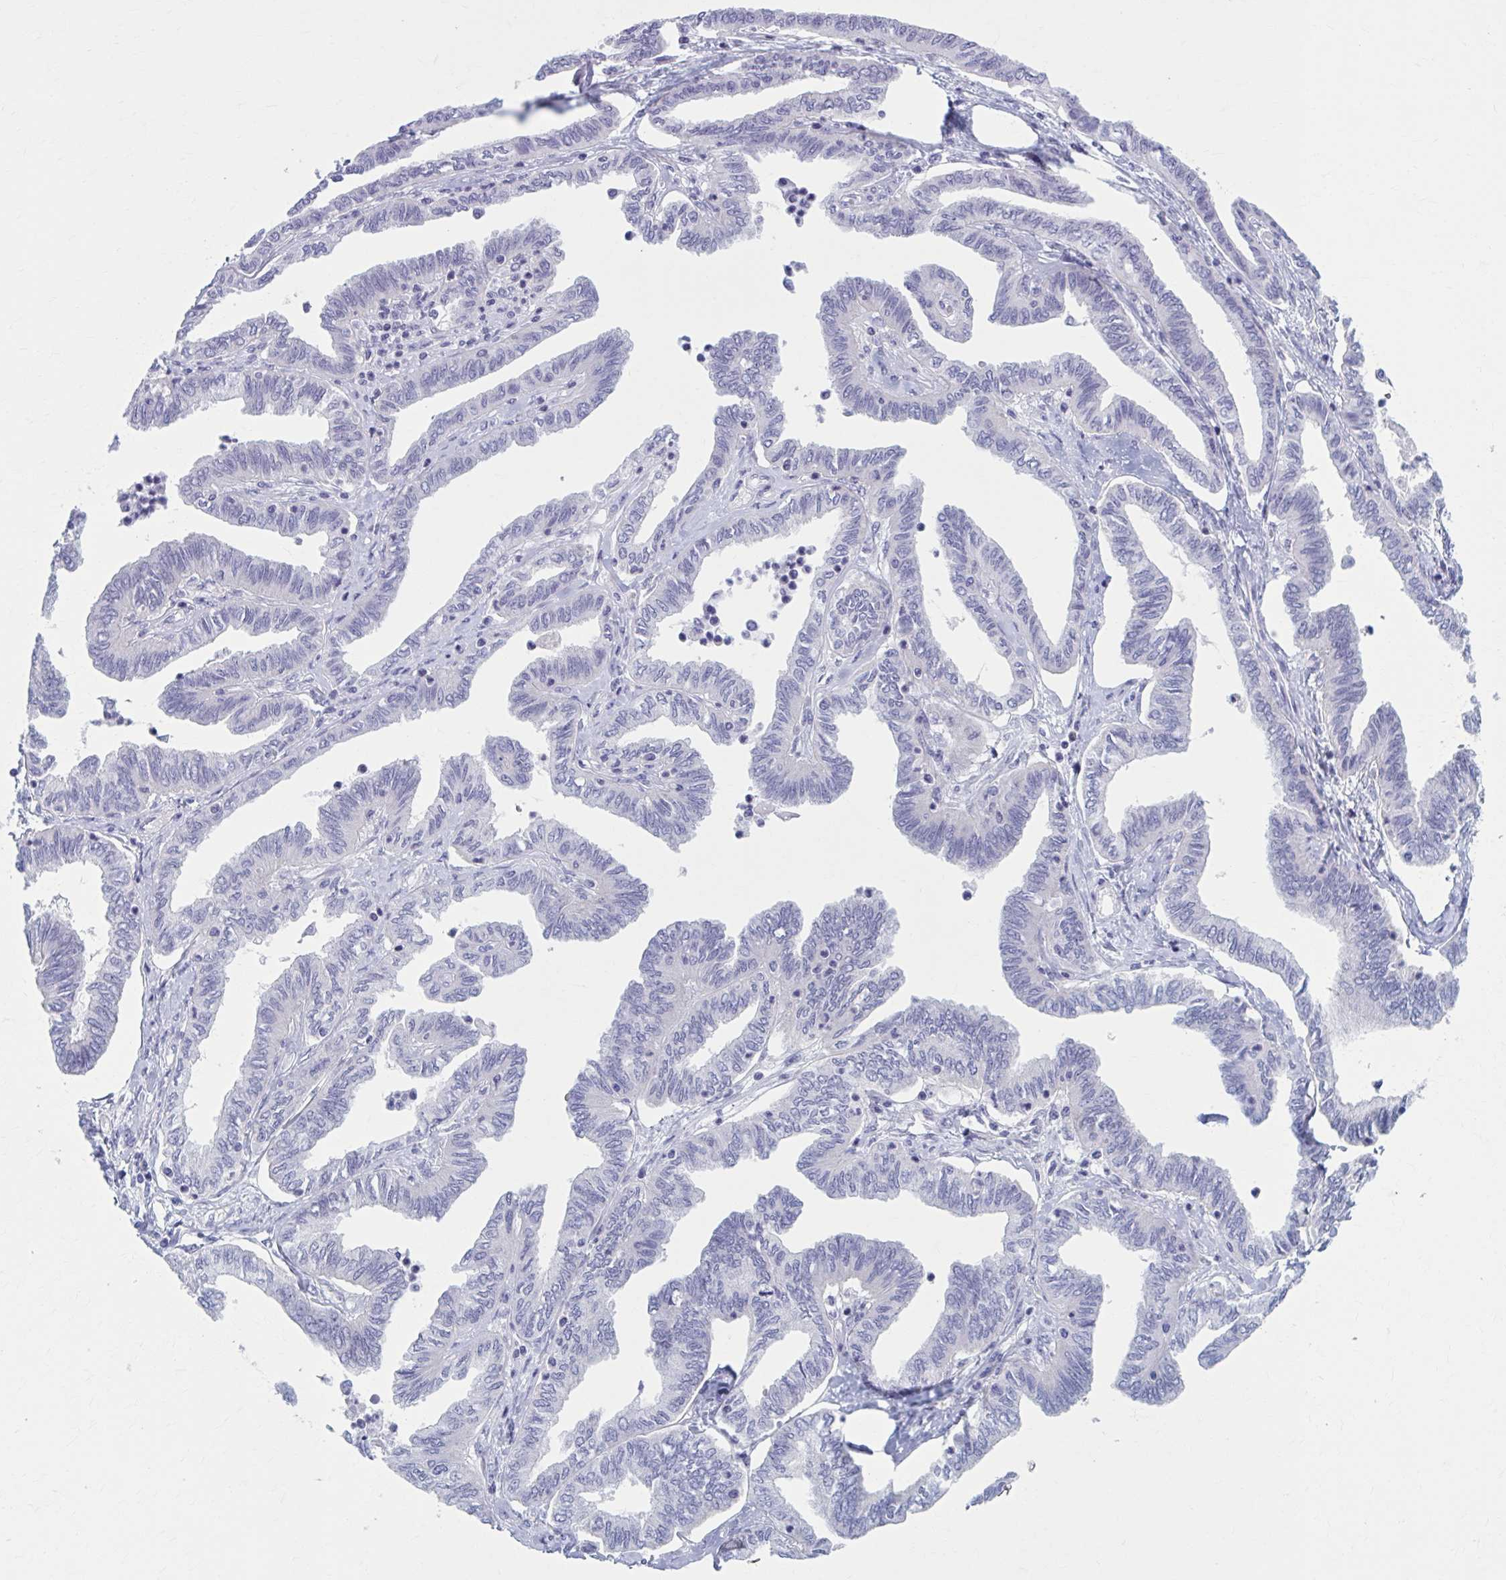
{"staining": {"intensity": "negative", "quantity": "none", "location": "none"}, "tissue": "ovarian cancer", "cell_type": "Tumor cells", "image_type": "cancer", "snomed": [{"axis": "morphology", "description": "Carcinoma, endometroid"}, {"axis": "topography", "description": "Ovary"}], "caption": "Ovarian cancer stained for a protein using IHC reveals no staining tumor cells.", "gene": "CCDC105", "patient": {"sex": "female", "age": 70}}